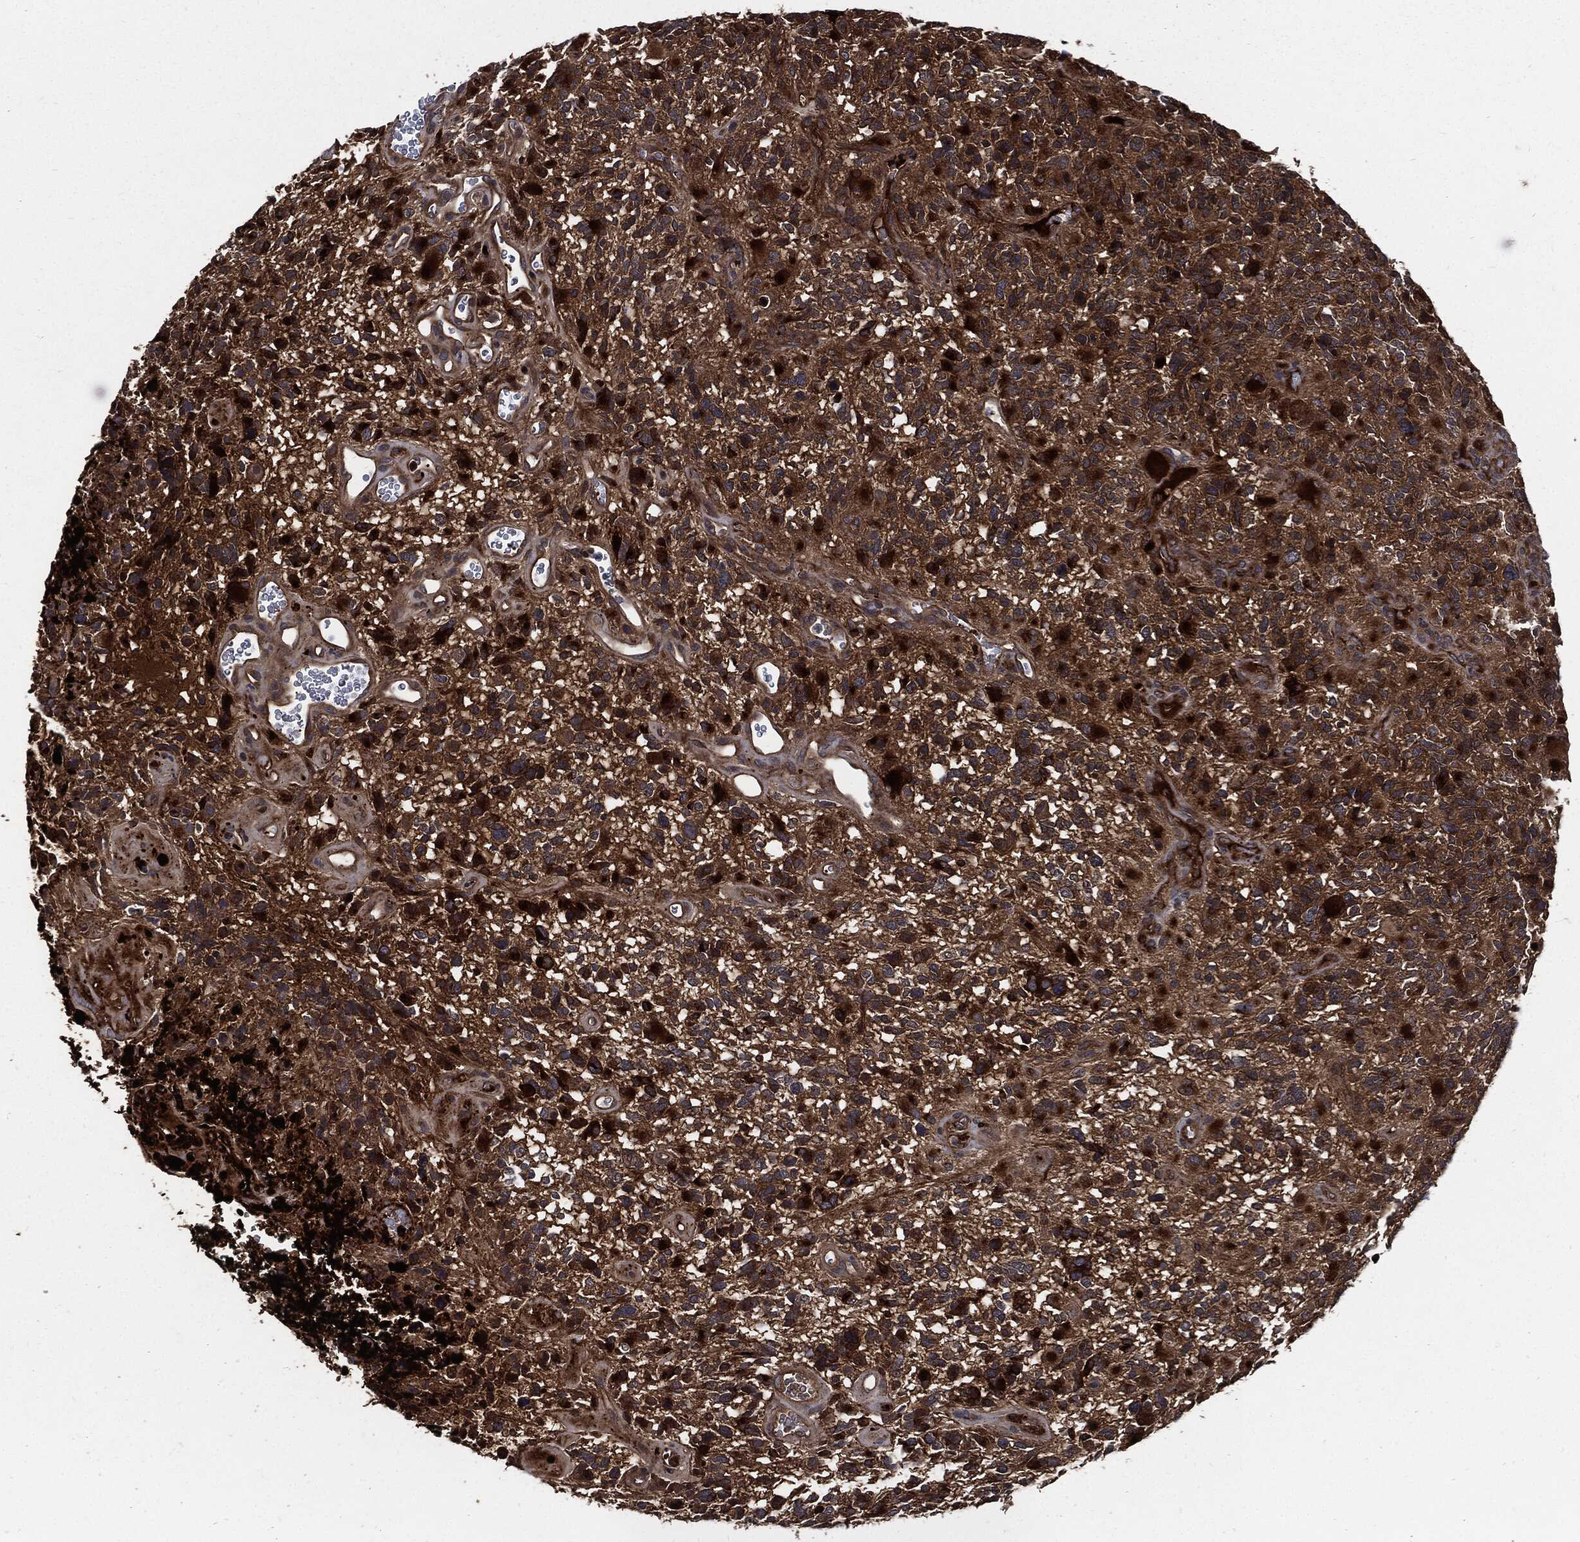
{"staining": {"intensity": "strong", "quantity": ">75%", "location": "cytoplasmic/membranous"}, "tissue": "glioma", "cell_type": "Tumor cells", "image_type": "cancer", "snomed": [{"axis": "morphology", "description": "Glioma, malignant, High grade"}, {"axis": "topography", "description": "Brain"}], "caption": "Malignant glioma (high-grade) stained with DAB (3,3'-diaminobenzidine) immunohistochemistry displays high levels of strong cytoplasmic/membranous expression in about >75% of tumor cells.", "gene": "CLU", "patient": {"sex": "female", "age": 71}}